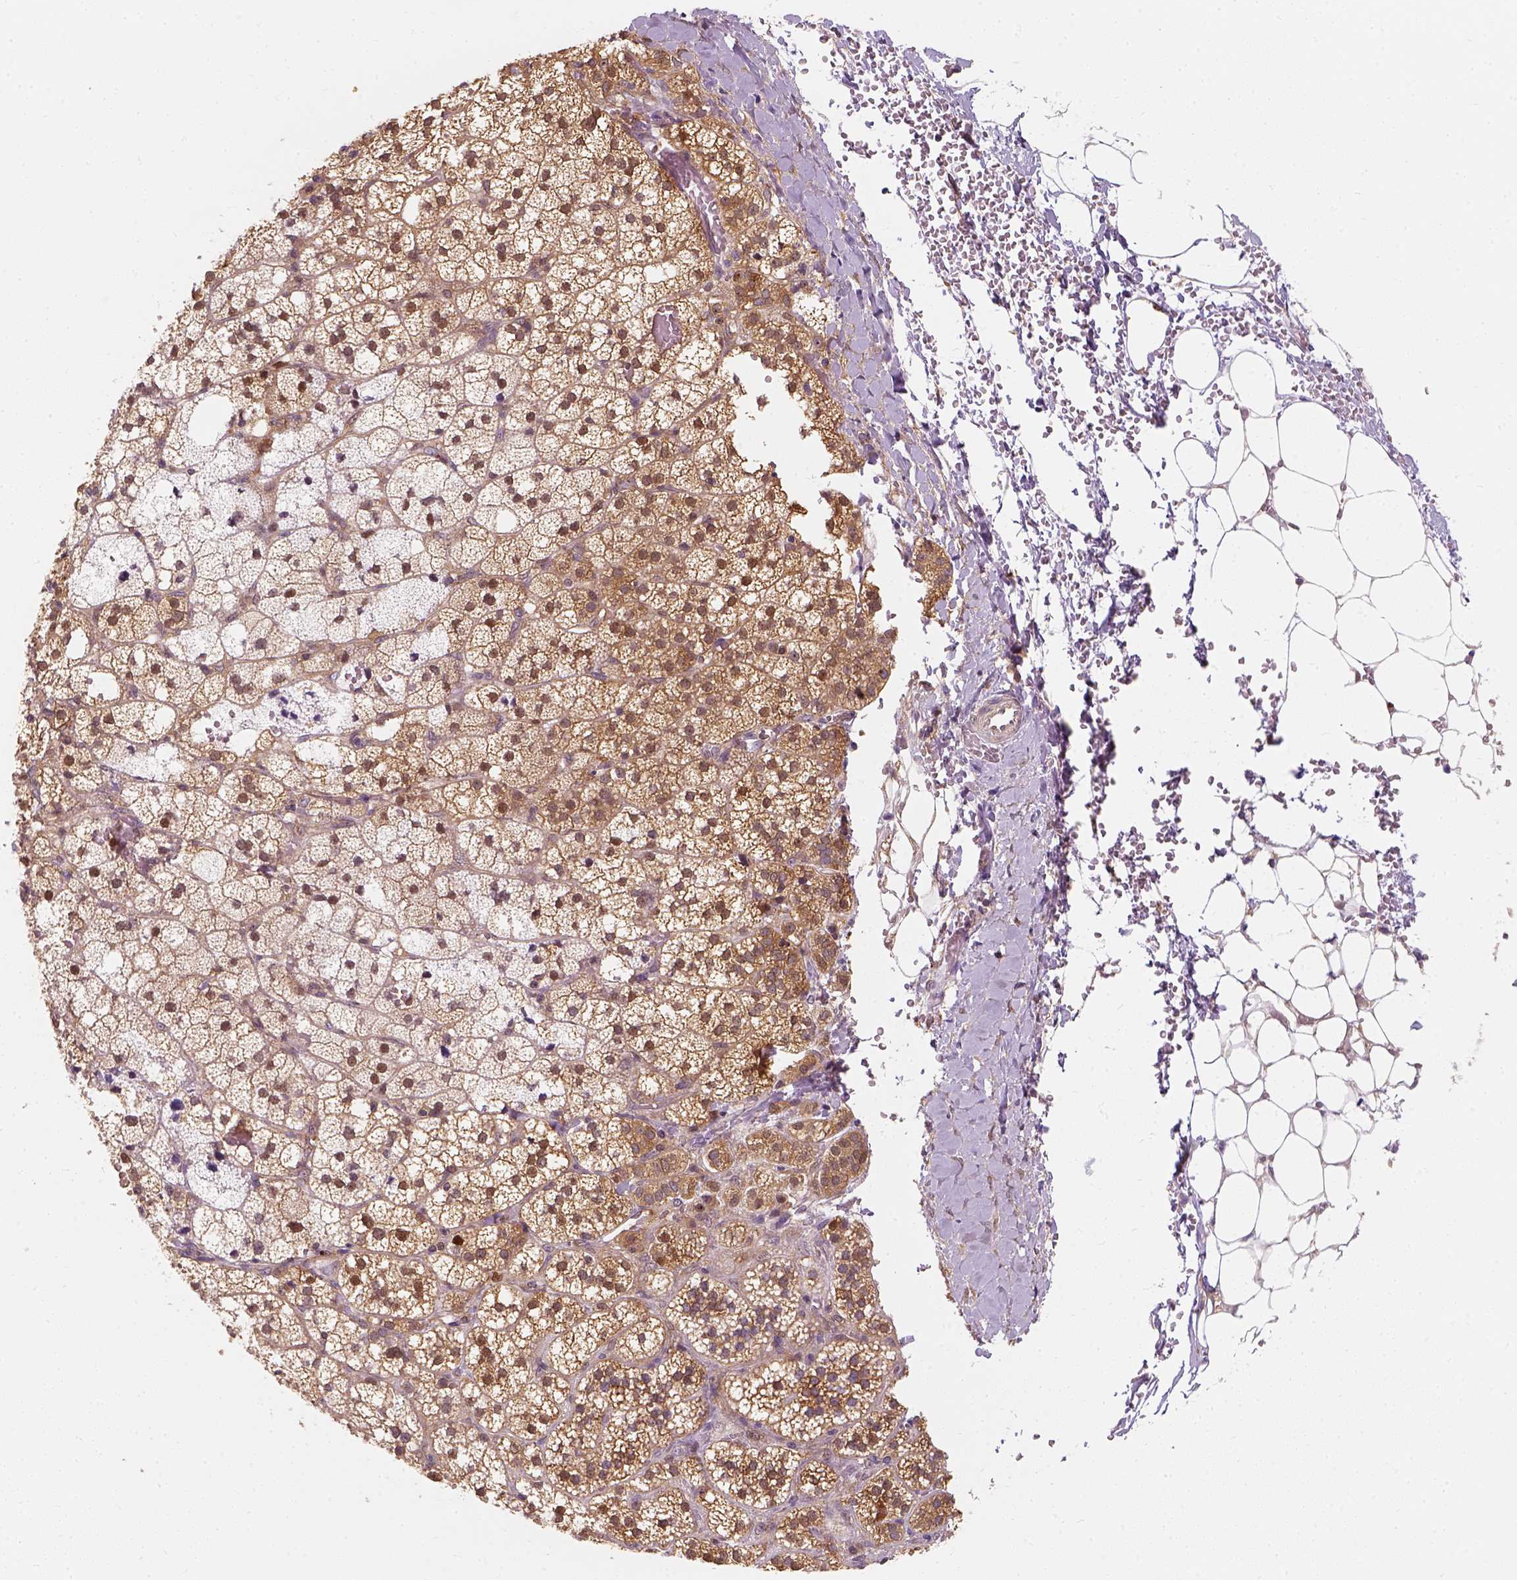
{"staining": {"intensity": "moderate", "quantity": ">75%", "location": "cytoplasmic/membranous,nuclear"}, "tissue": "adrenal gland", "cell_type": "Glandular cells", "image_type": "normal", "snomed": [{"axis": "morphology", "description": "Normal tissue, NOS"}, {"axis": "topography", "description": "Adrenal gland"}], "caption": "Moderate cytoplasmic/membranous,nuclear staining for a protein is present in approximately >75% of glandular cells of unremarkable adrenal gland using IHC.", "gene": "SQSTM1", "patient": {"sex": "male", "age": 53}}